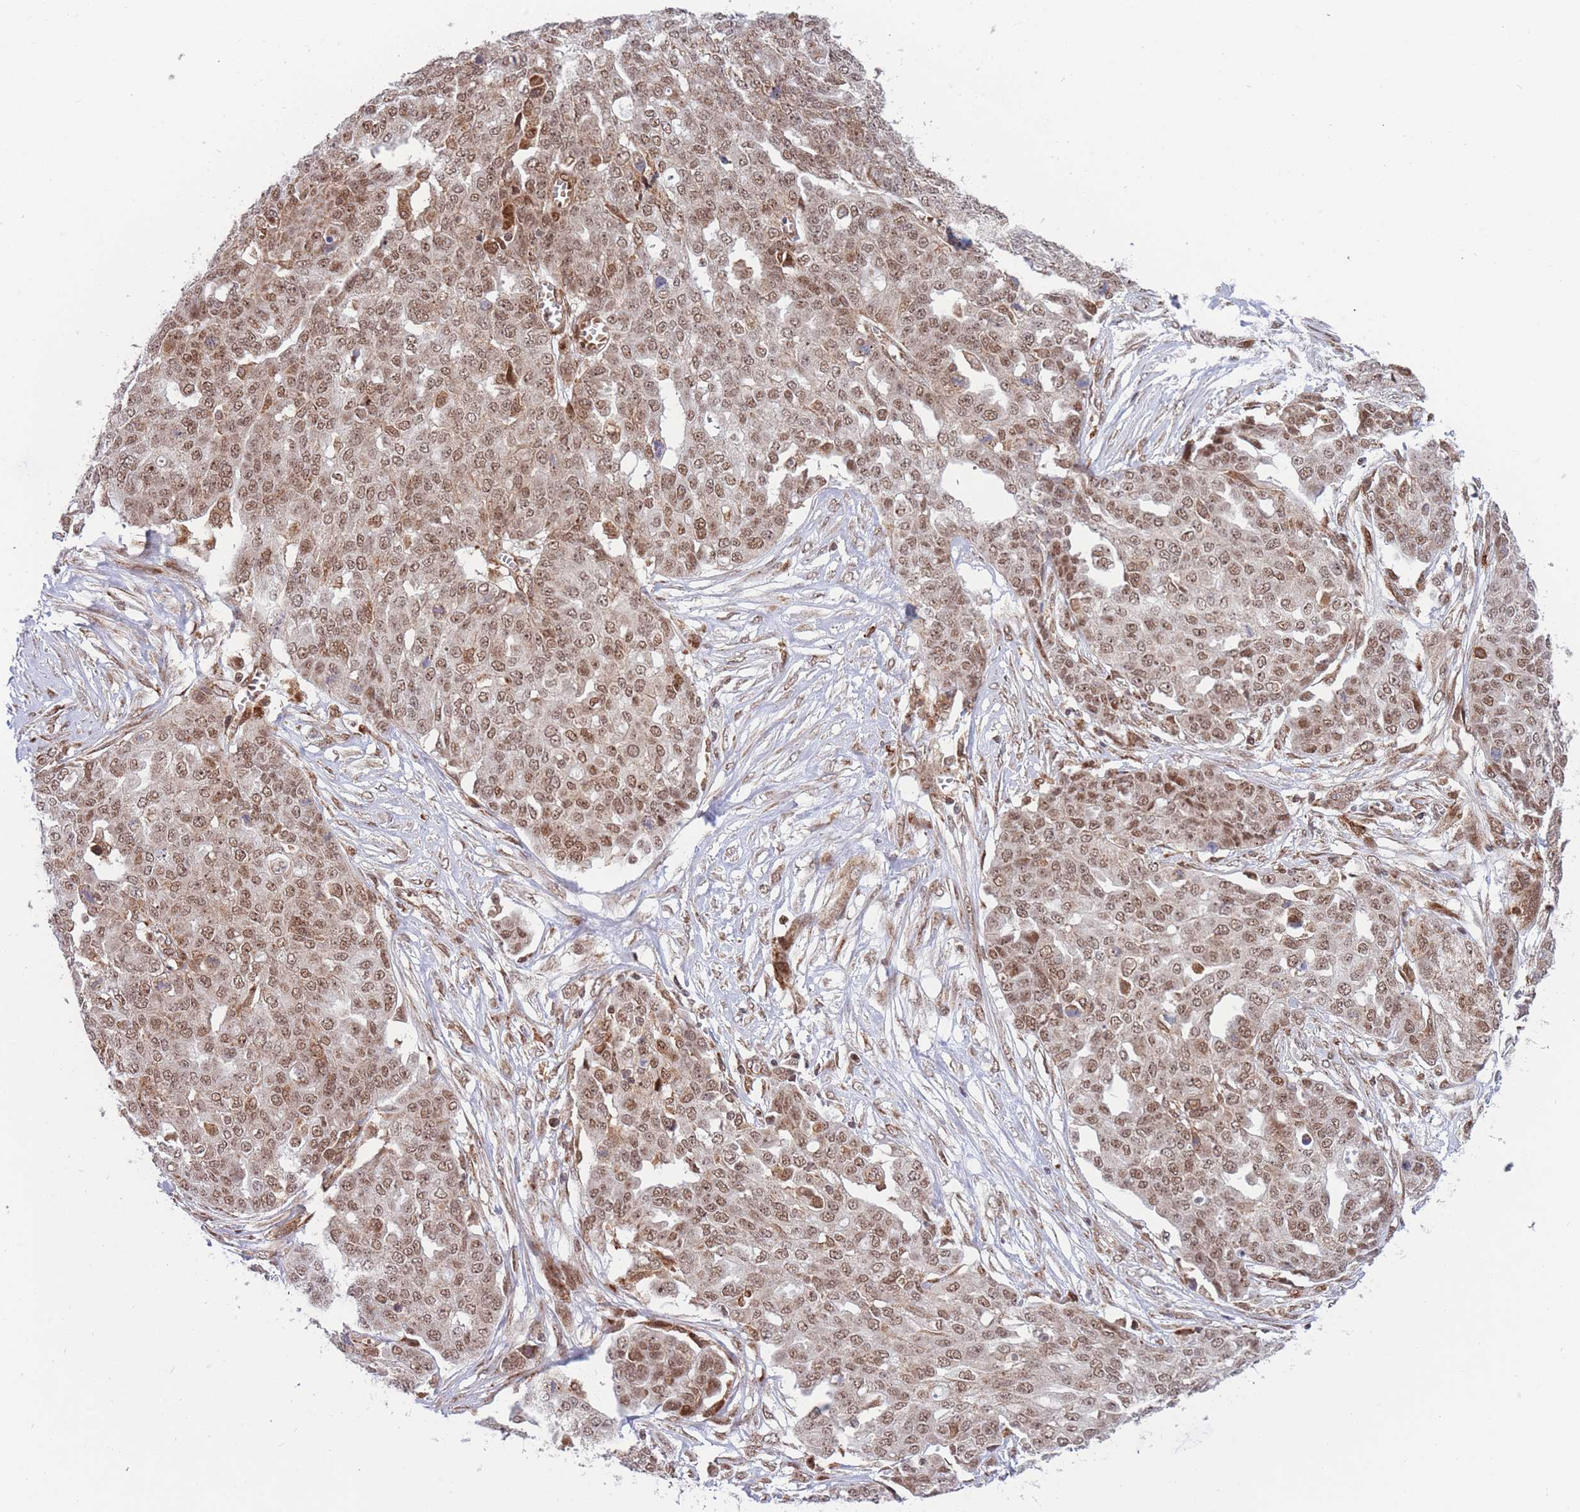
{"staining": {"intensity": "moderate", "quantity": ">75%", "location": "nuclear"}, "tissue": "ovarian cancer", "cell_type": "Tumor cells", "image_type": "cancer", "snomed": [{"axis": "morphology", "description": "Cystadenocarcinoma, serous, NOS"}, {"axis": "topography", "description": "Soft tissue"}, {"axis": "topography", "description": "Ovary"}], "caption": "Tumor cells exhibit medium levels of moderate nuclear expression in approximately >75% of cells in serous cystadenocarcinoma (ovarian).", "gene": "BOD1L1", "patient": {"sex": "female", "age": 57}}